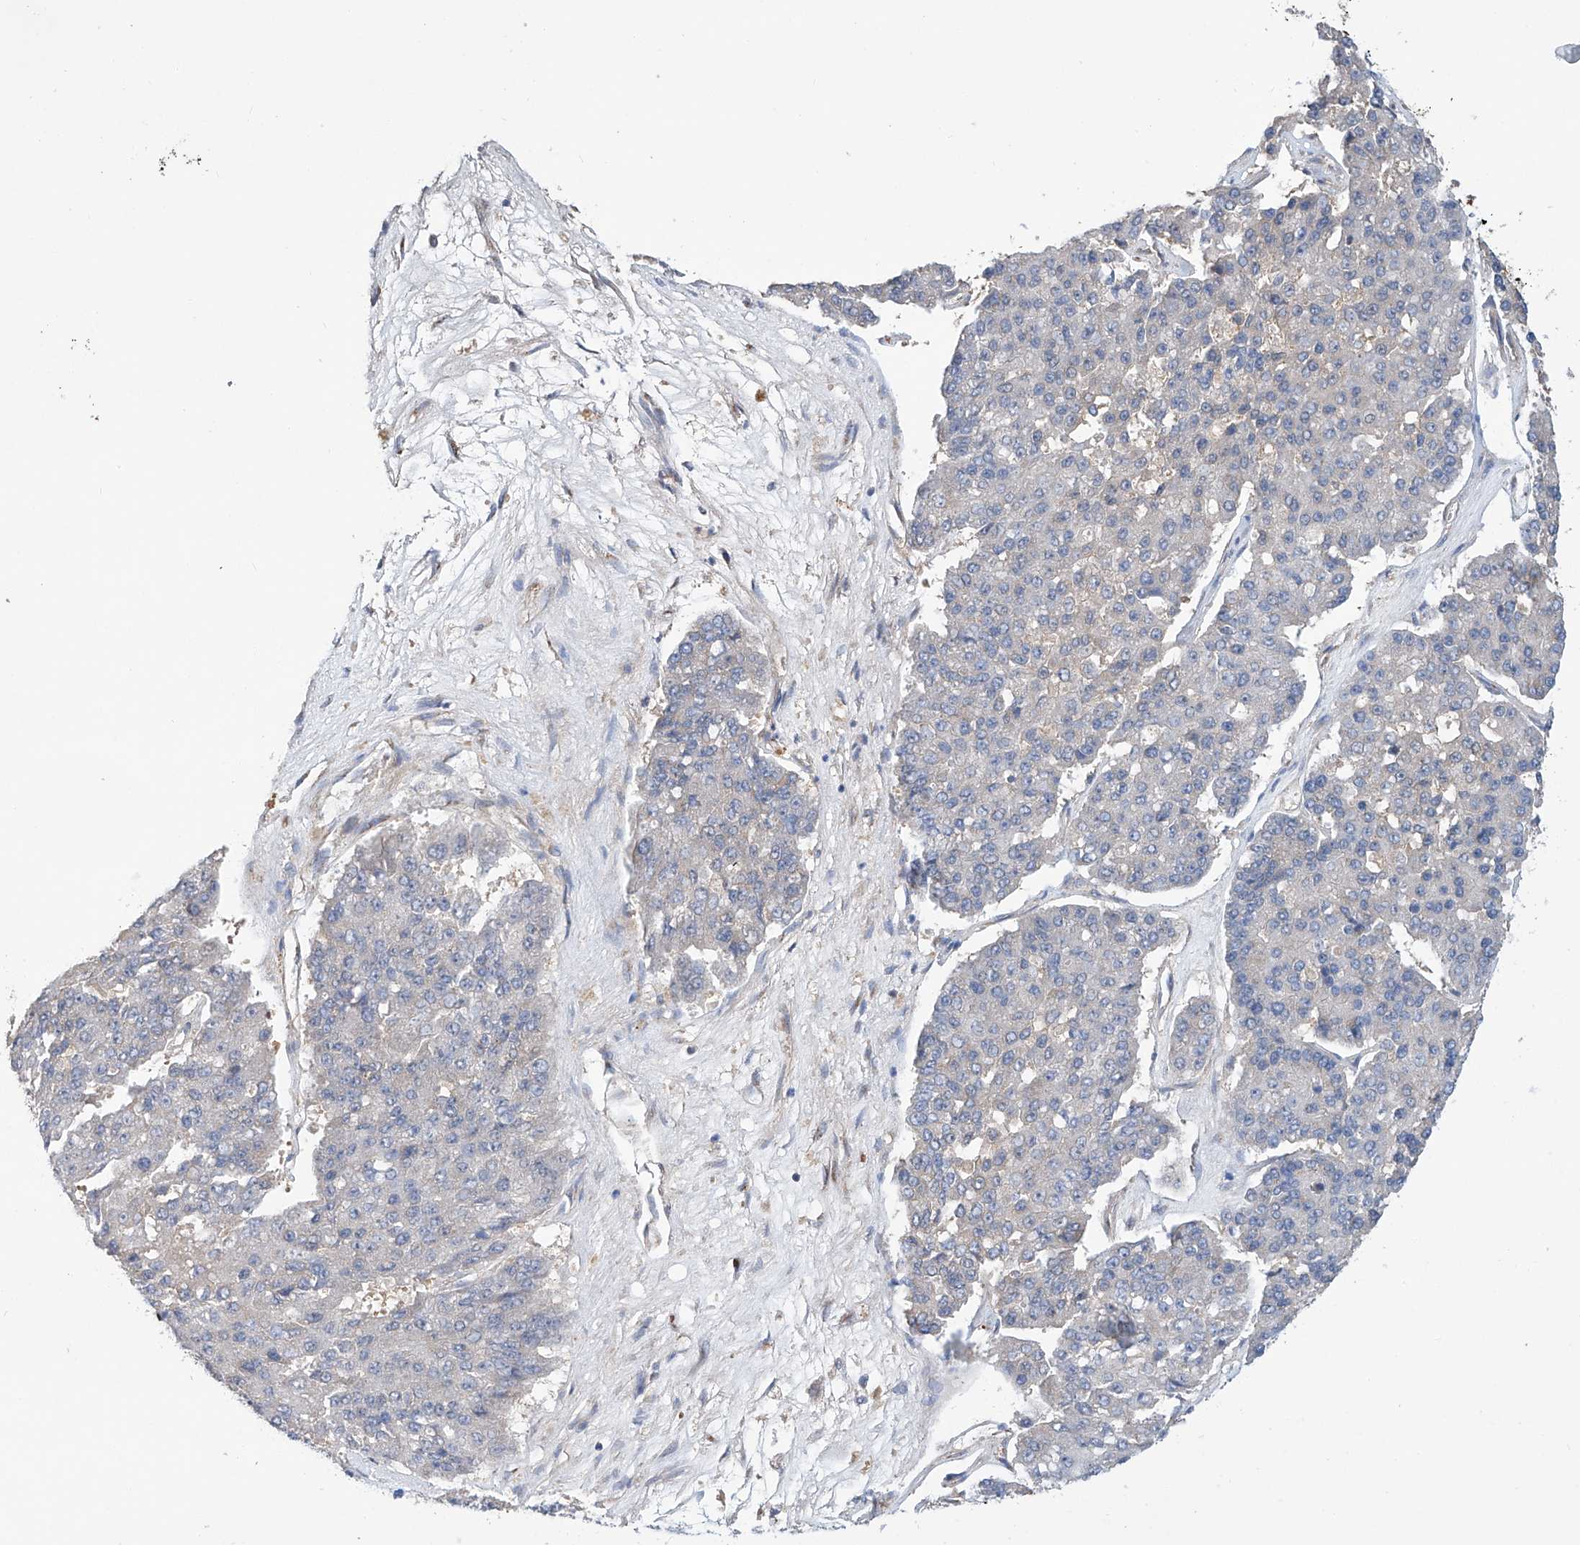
{"staining": {"intensity": "negative", "quantity": "none", "location": "none"}, "tissue": "pancreatic cancer", "cell_type": "Tumor cells", "image_type": "cancer", "snomed": [{"axis": "morphology", "description": "Adenocarcinoma, NOS"}, {"axis": "topography", "description": "Pancreas"}], "caption": "Immunohistochemistry histopathology image of neoplastic tissue: human pancreatic cancer (adenocarcinoma) stained with DAB (3,3'-diaminobenzidine) shows no significant protein staining in tumor cells.", "gene": "SLC22A7", "patient": {"sex": "male", "age": 50}}